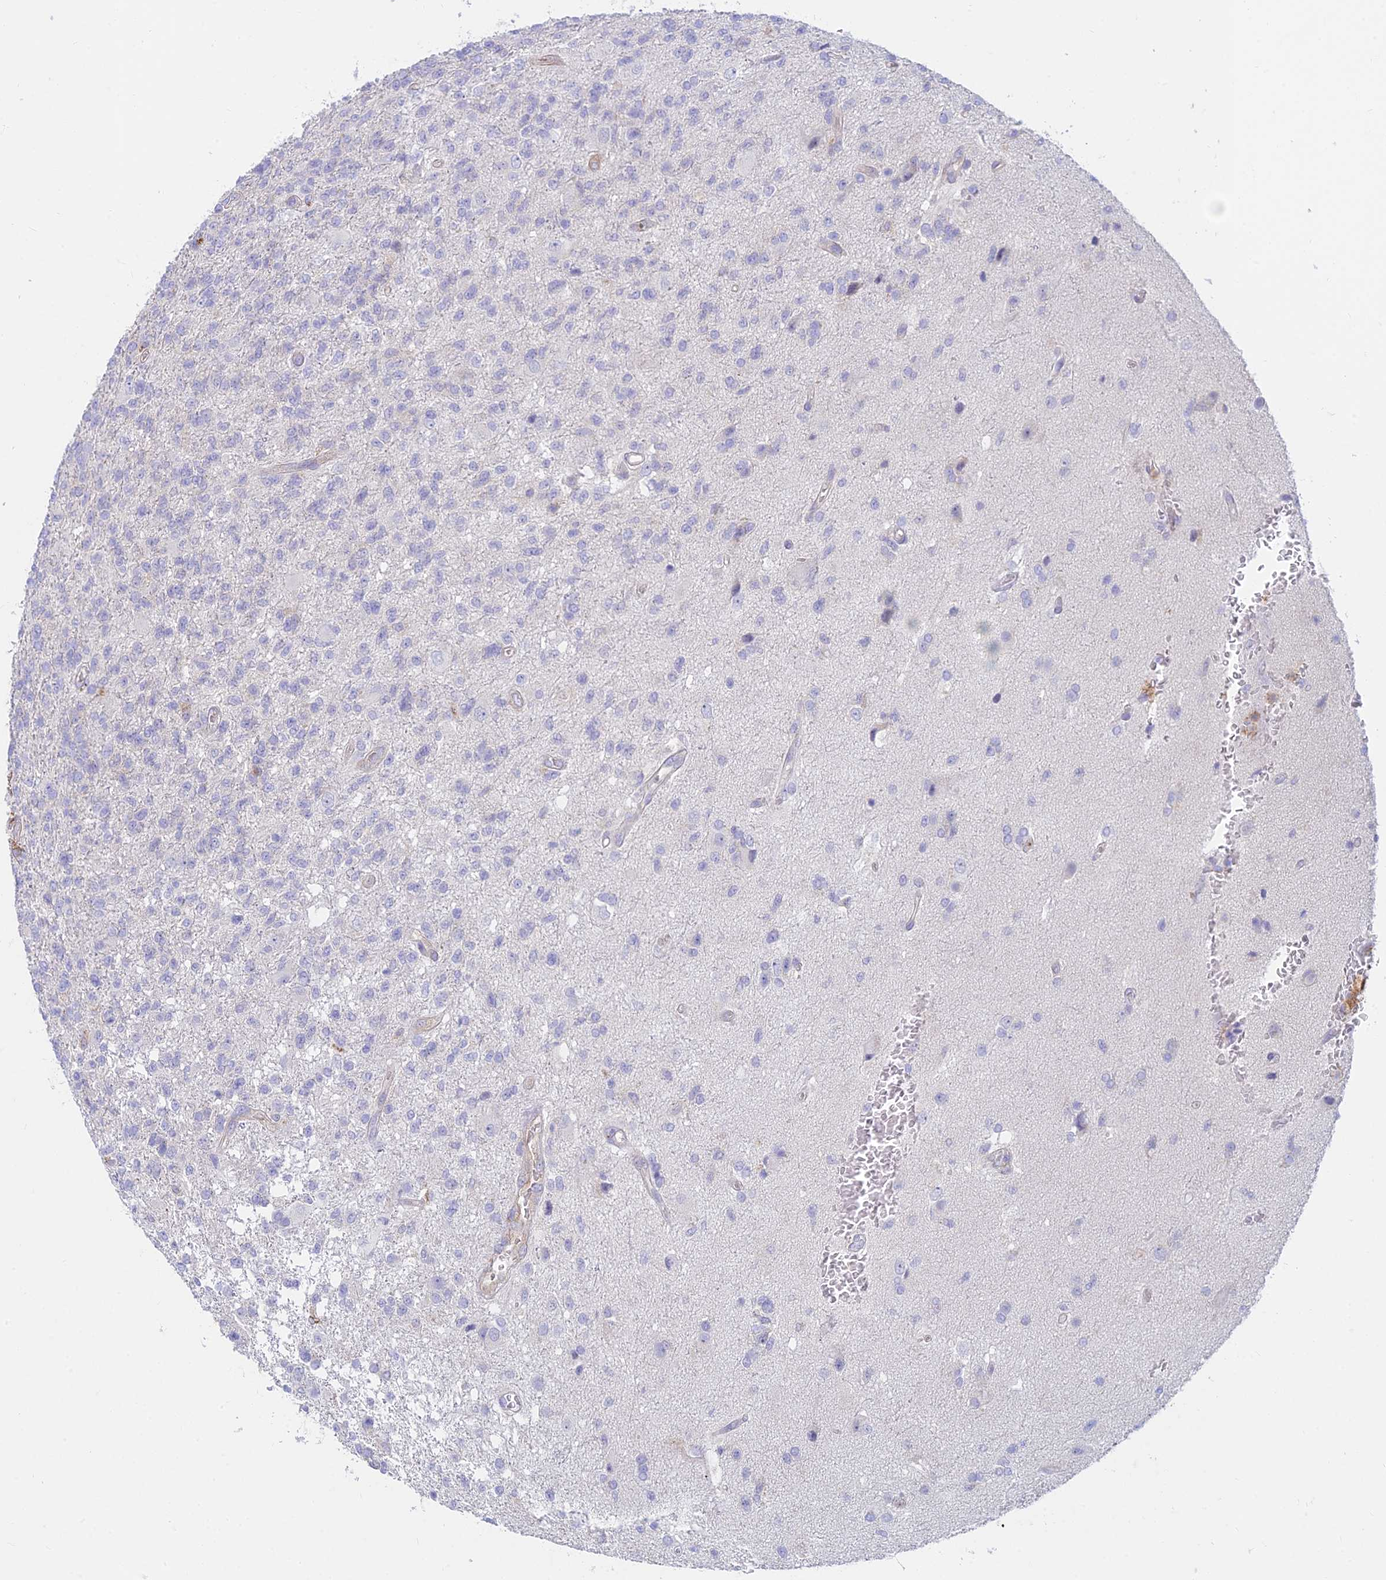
{"staining": {"intensity": "negative", "quantity": "none", "location": "none"}, "tissue": "glioma", "cell_type": "Tumor cells", "image_type": "cancer", "snomed": [{"axis": "morphology", "description": "Glioma, malignant, High grade"}, {"axis": "topography", "description": "Brain"}], "caption": "High power microscopy histopathology image of an immunohistochemistry histopathology image of glioma, revealing no significant staining in tumor cells.", "gene": "STRN4", "patient": {"sex": "male", "age": 56}}